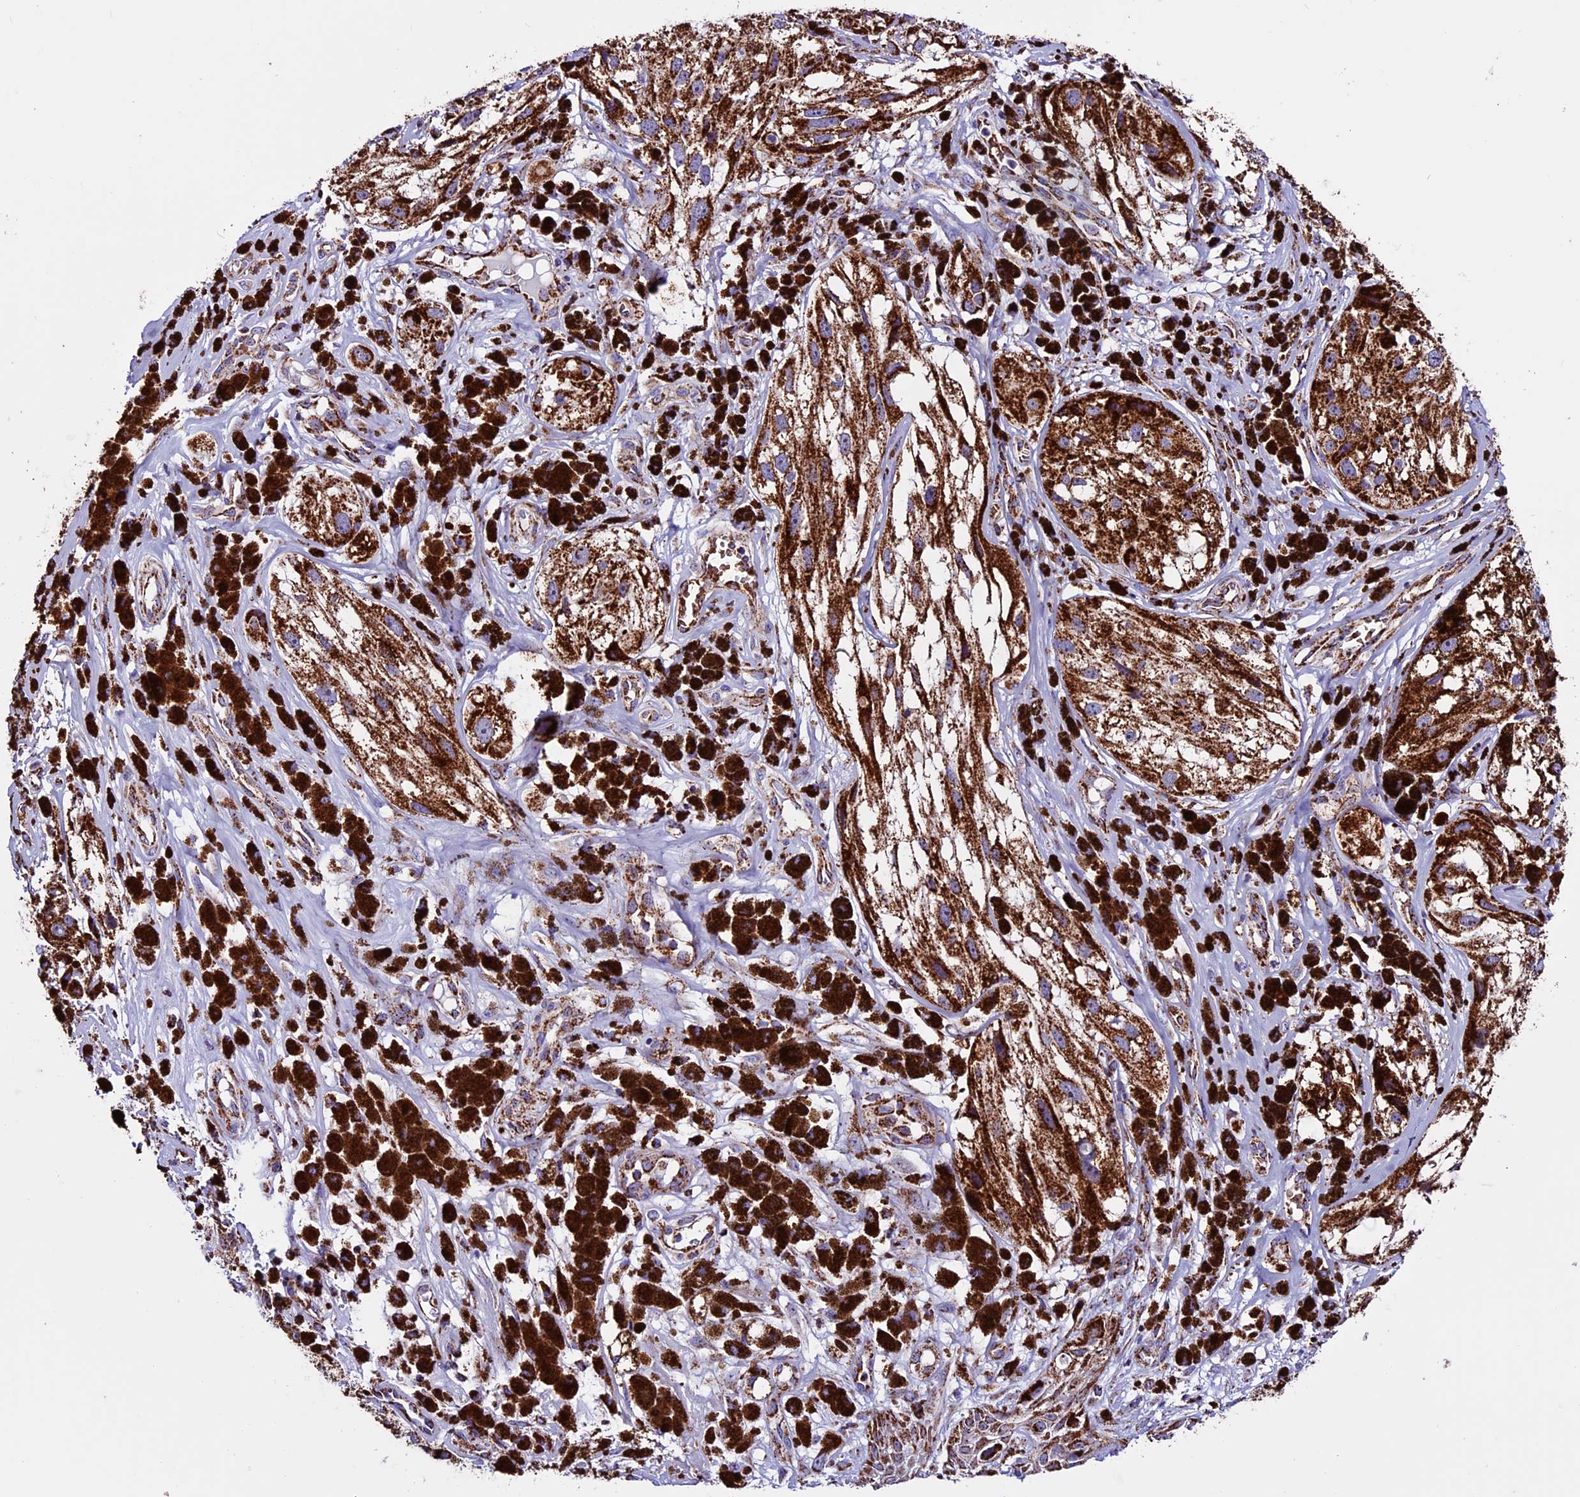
{"staining": {"intensity": "strong", "quantity": ">75%", "location": "cytoplasmic/membranous"}, "tissue": "melanoma", "cell_type": "Tumor cells", "image_type": "cancer", "snomed": [{"axis": "morphology", "description": "Malignant melanoma, NOS"}, {"axis": "topography", "description": "Skin"}], "caption": "Brown immunohistochemical staining in human melanoma reveals strong cytoplasmic/membranous positivity in about >75% of tumor cells.", "gene": "CX3CL1", "patient": {"sex": "male", "age": 88}}